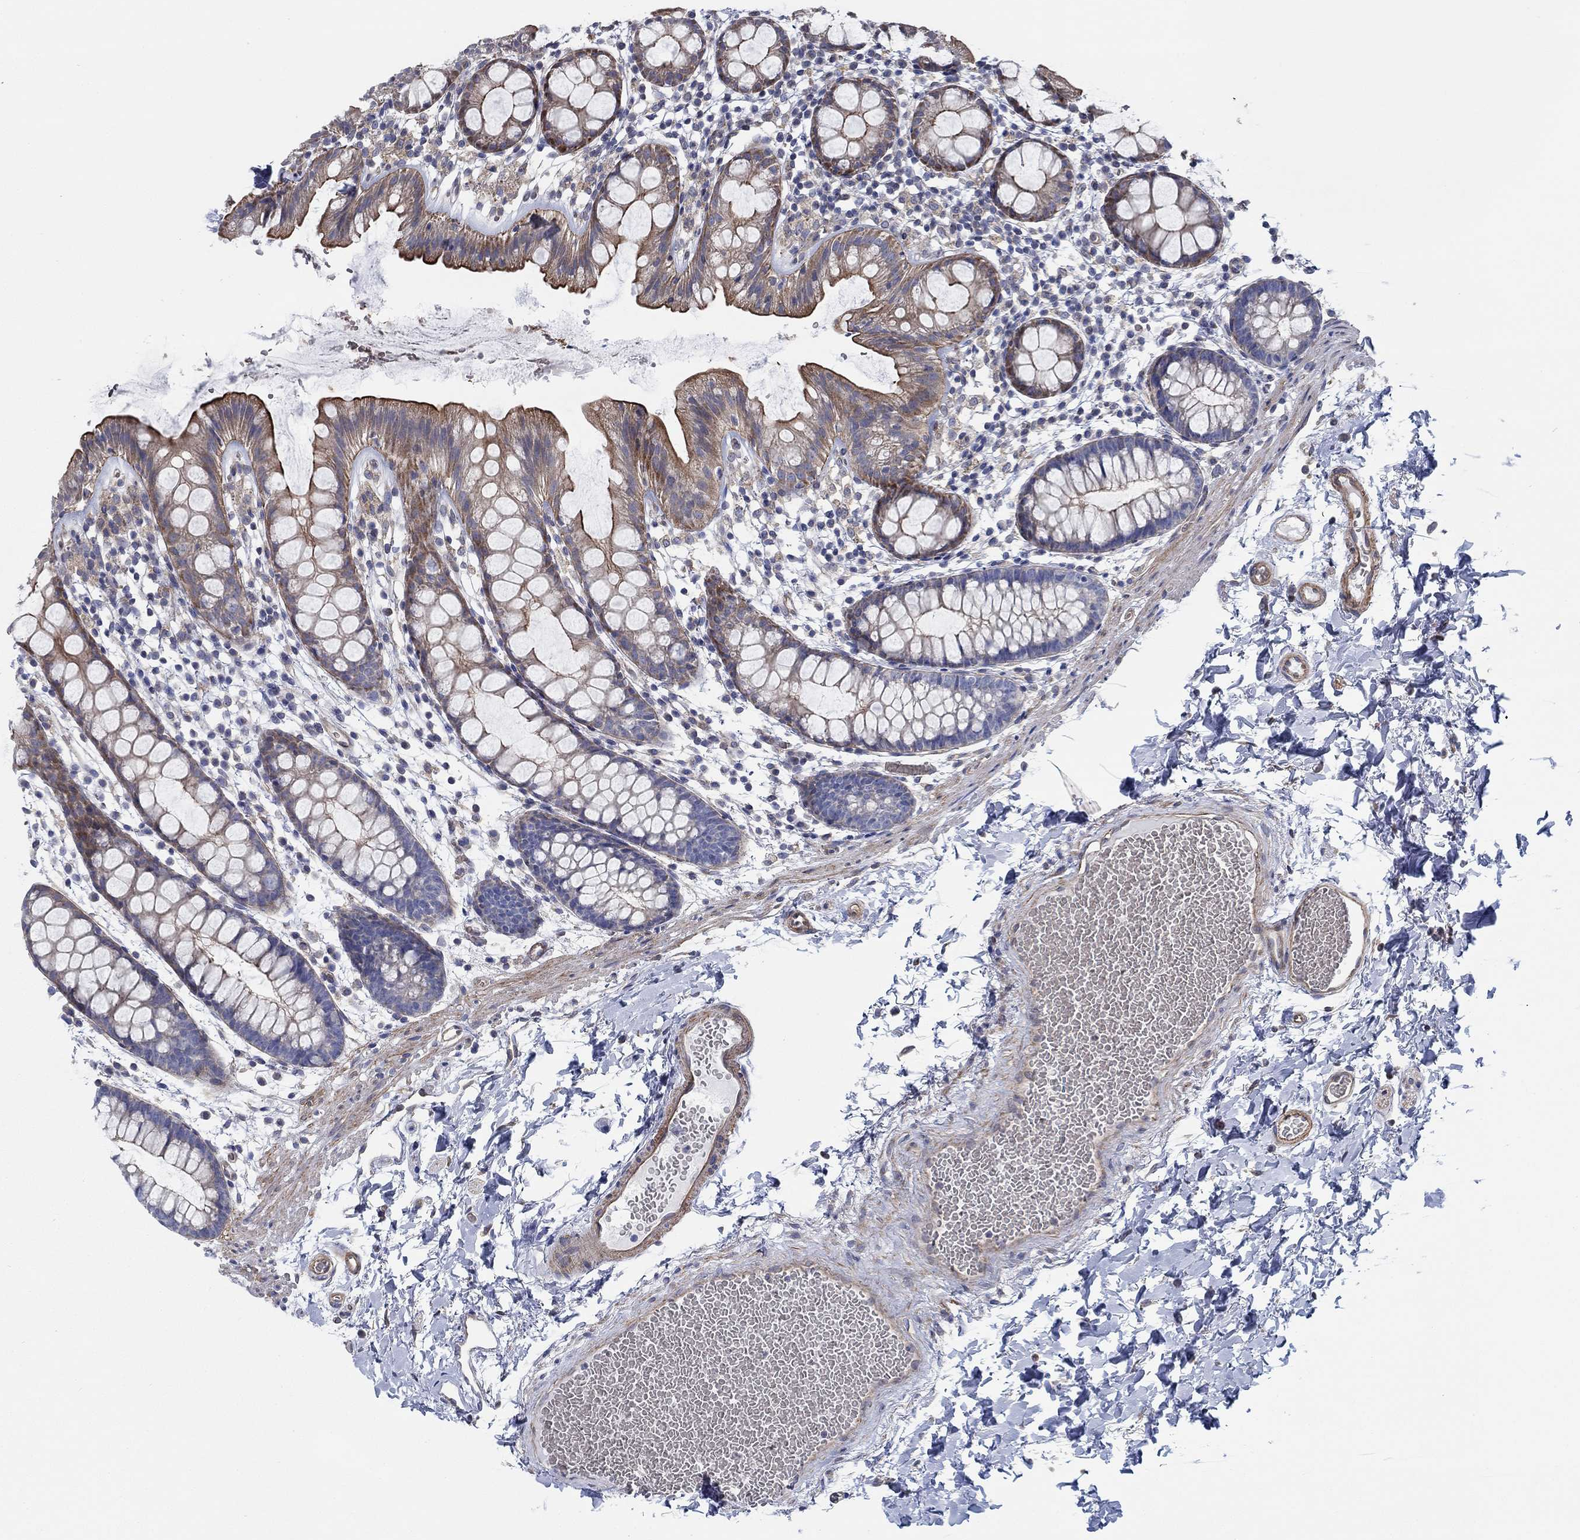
{"staining": {"intensity": "moderate", "quantity": "25%-75%", "location": "cytoplasmic/membranous"}, "tissue": "rectum", "cell_type": "Glandular cells", "image_type": "normal", "snomed": [{"axis": "morphology", "description": "Normal tissue, NOS"}, {"axis": "topography", "description": "Rectum"}], "caption": "Immunohistochemistry image of benign human rectum stained for a protein (brown), which displays medium levels of moderate cytoplasmic/membranous staining in about 25%-75% of glandular cells.", "gene": "FMN1", "patient": {"sex": "male", "age": 57}}